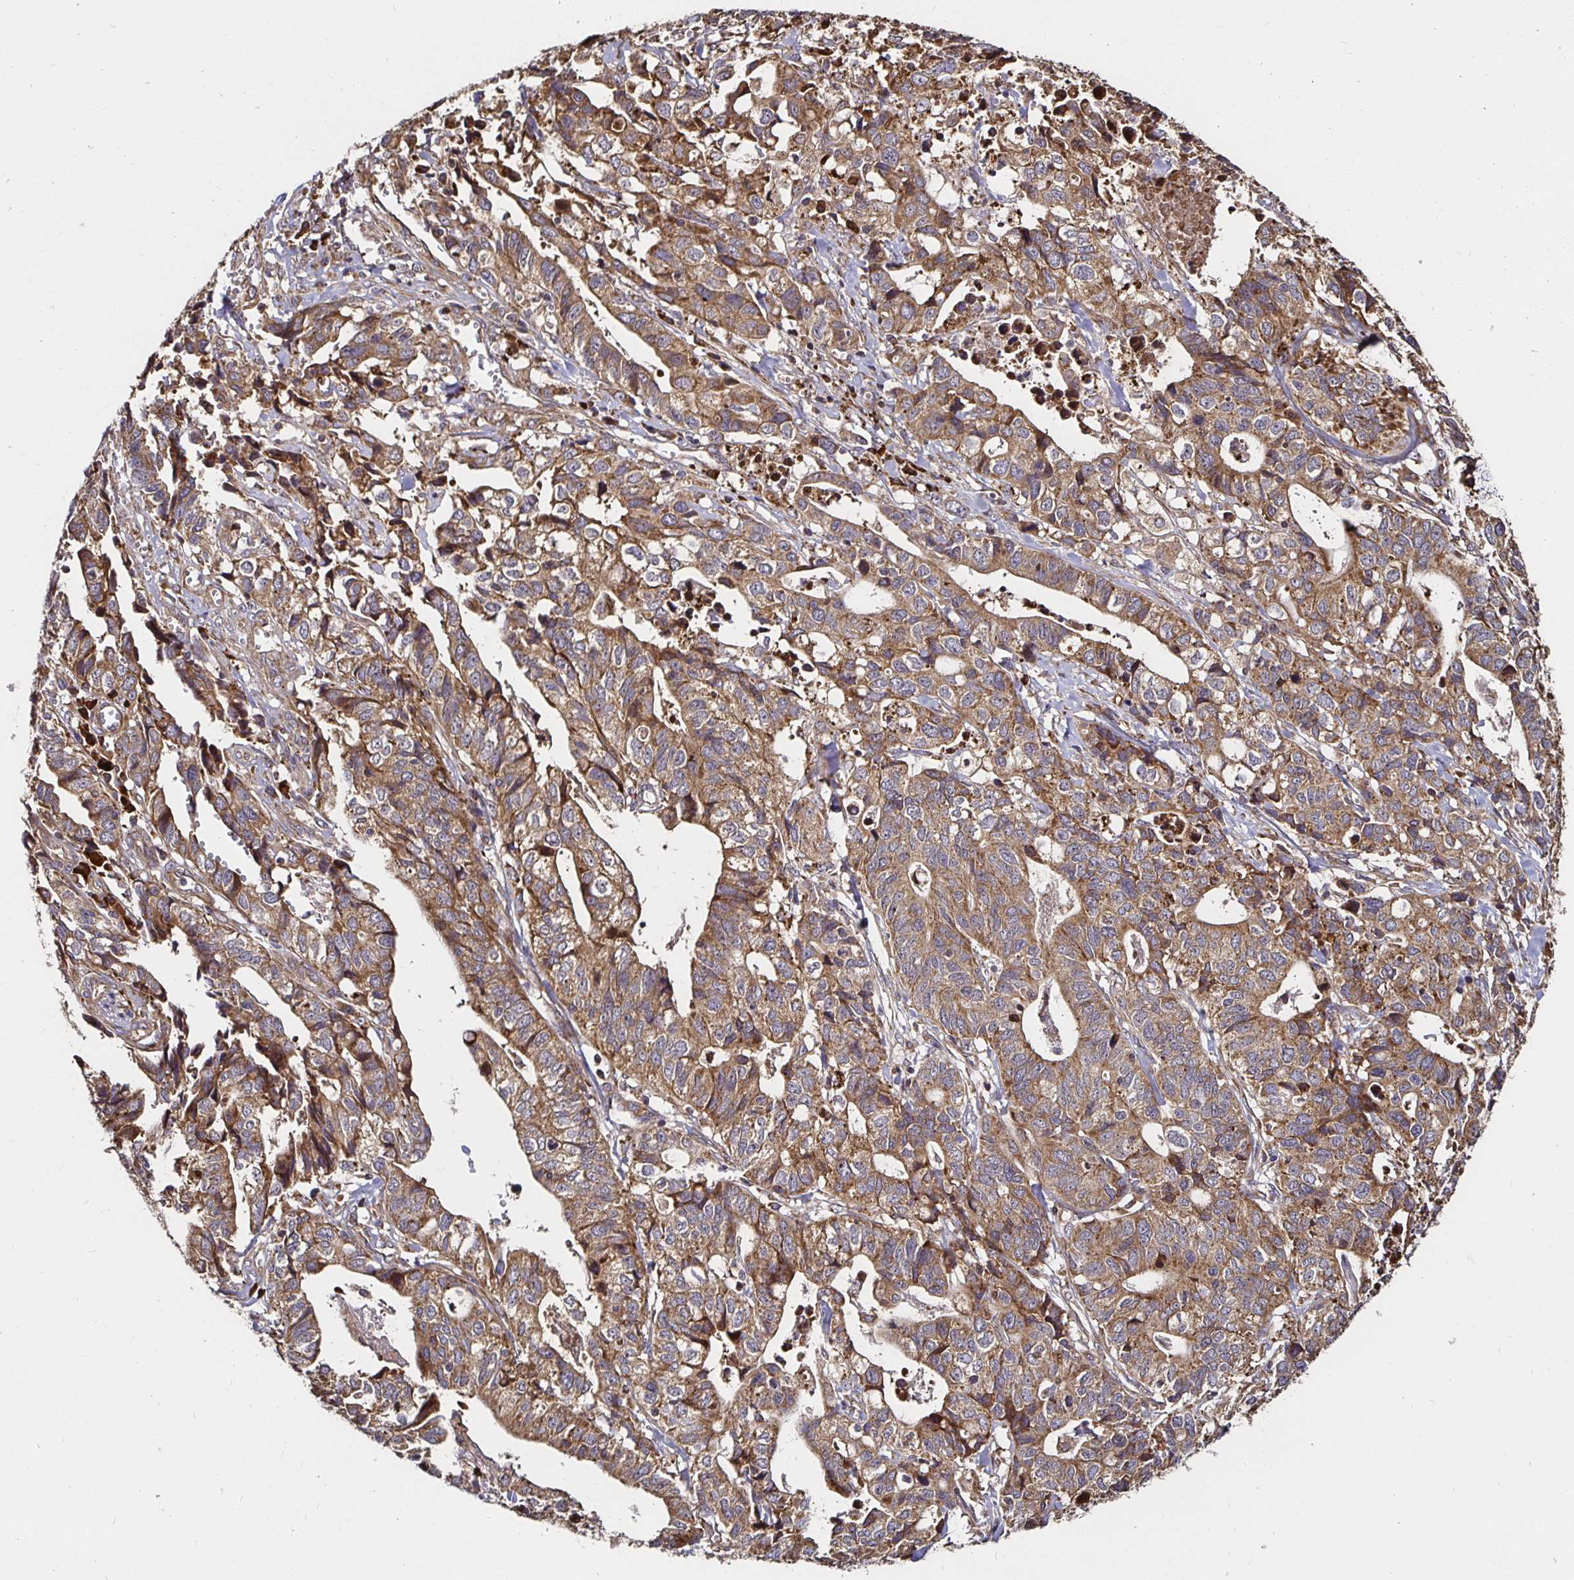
{"staining": {"intensity": "moderate", "quantity": ">75%", "location": "cytoplasmic/membranous"}, "tissue": "stomach cancer", "cell_type": "Tumor cells", "image_type": "cancer", "snomed": [{"axis": "morphology", "description": "Adenocarcinoma, NOS"}, {"axis": "topography", "description": "Stomach, upper"}], "caption": "Protein staining demonstrates moderate cytoplasmic/membranous expression in approximately >75% of tumor cells in adenocarcinoma (stomach). (IHC, brightfield microscopy, high magnification).", "gene": "MLST8", "patient": {"sex": "female", "age": 67}}